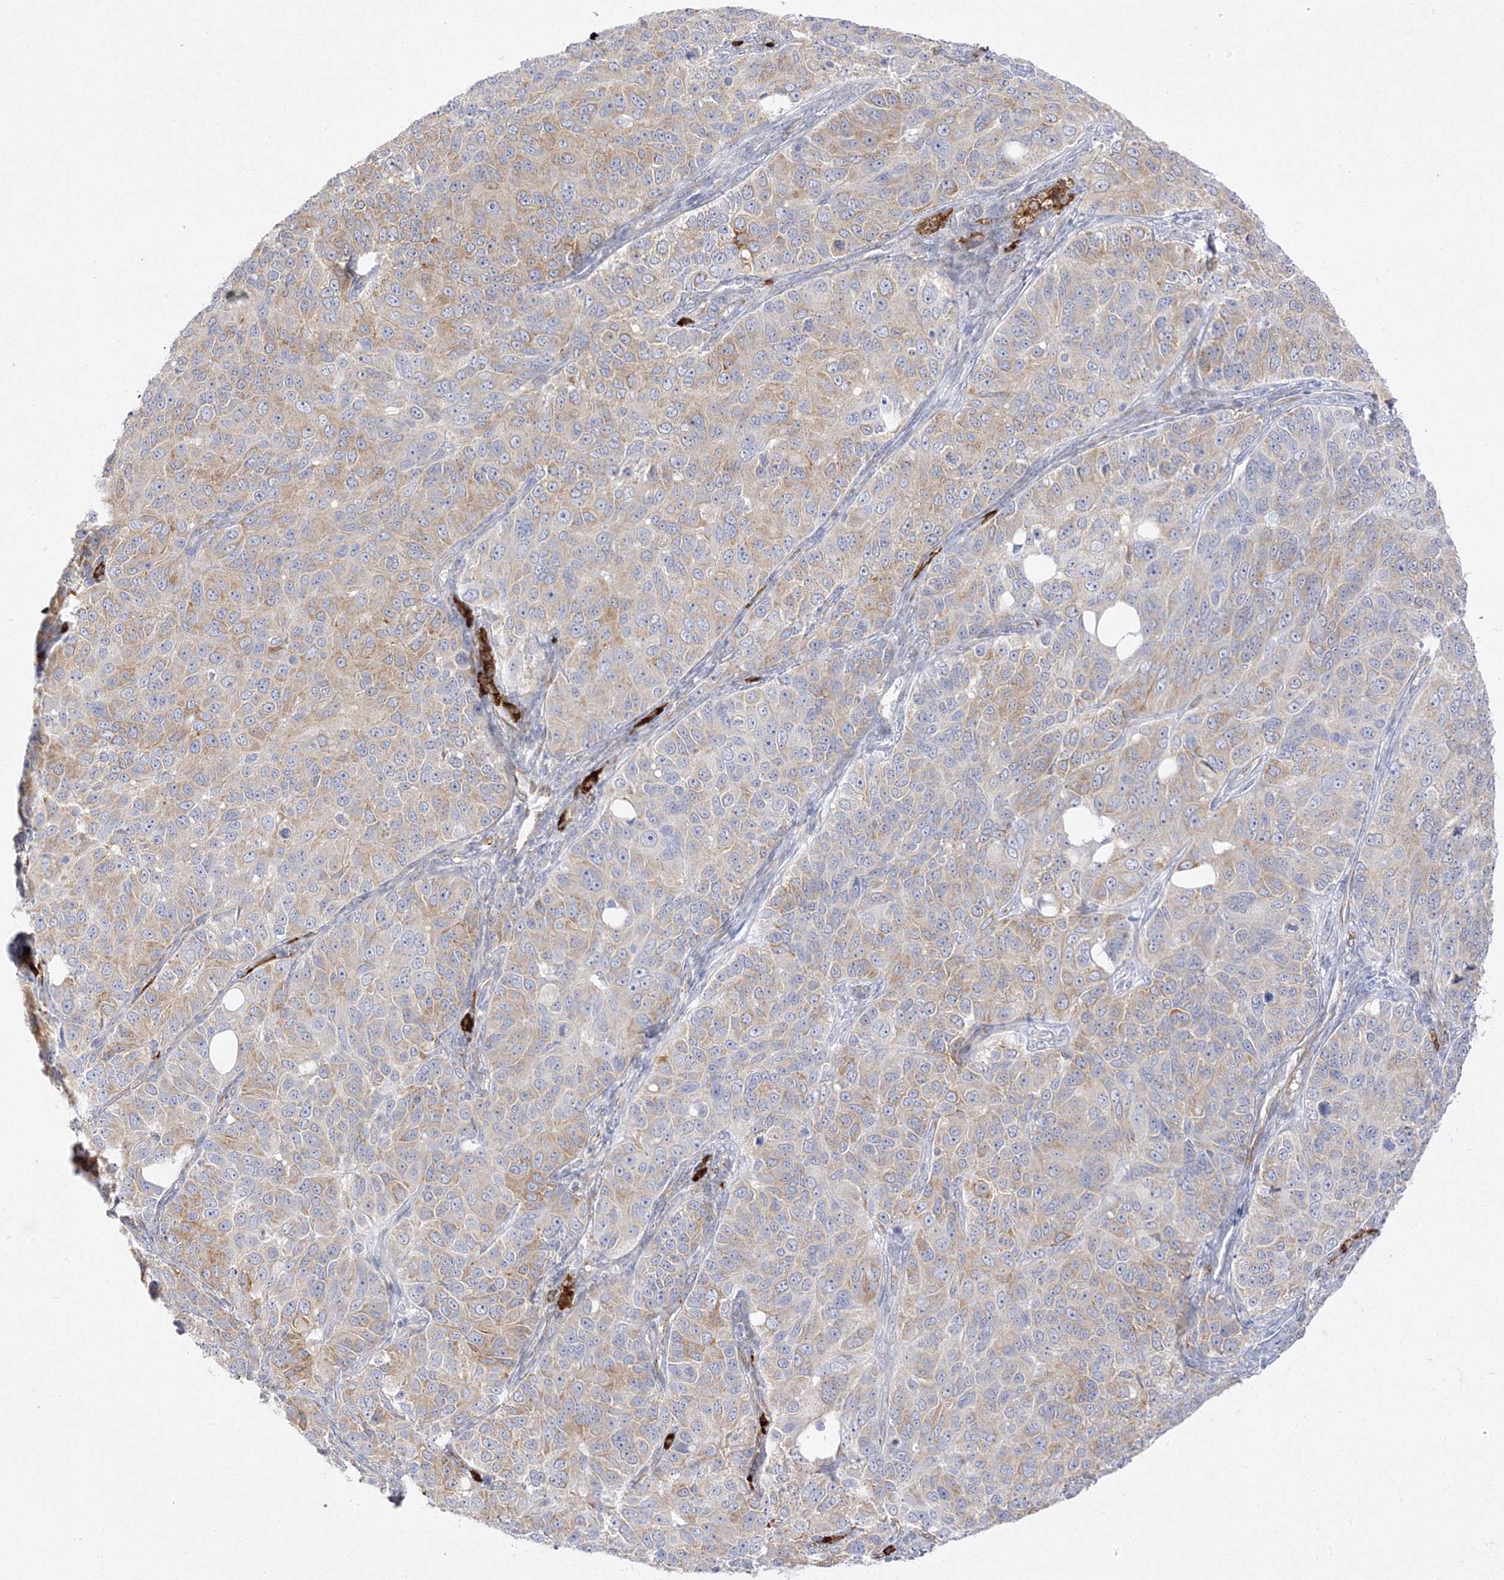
{"staining": {"intensity": "weak", "quantity": "25%-75%", "location": "cytoplasmic/membranous"}, "tissue": "ovarian cancer", "cell_type": "Tumor cells", "image_type": "cancer", "snomed": [{"axis": "morphology", "description": "Carcinoma, endometroid"}, {"axis": "topography", "description": "Ovary"}], "caption": "Approximately 25%-75% of tumor cells in ovarian cancer (endometroid carcinoma) show weak cytoplasmic/membranous protein staining as visualized by brown immunohistochemical staining.", "gene": "C2CD2", "patient": {"sex": "female", "age": 51}}